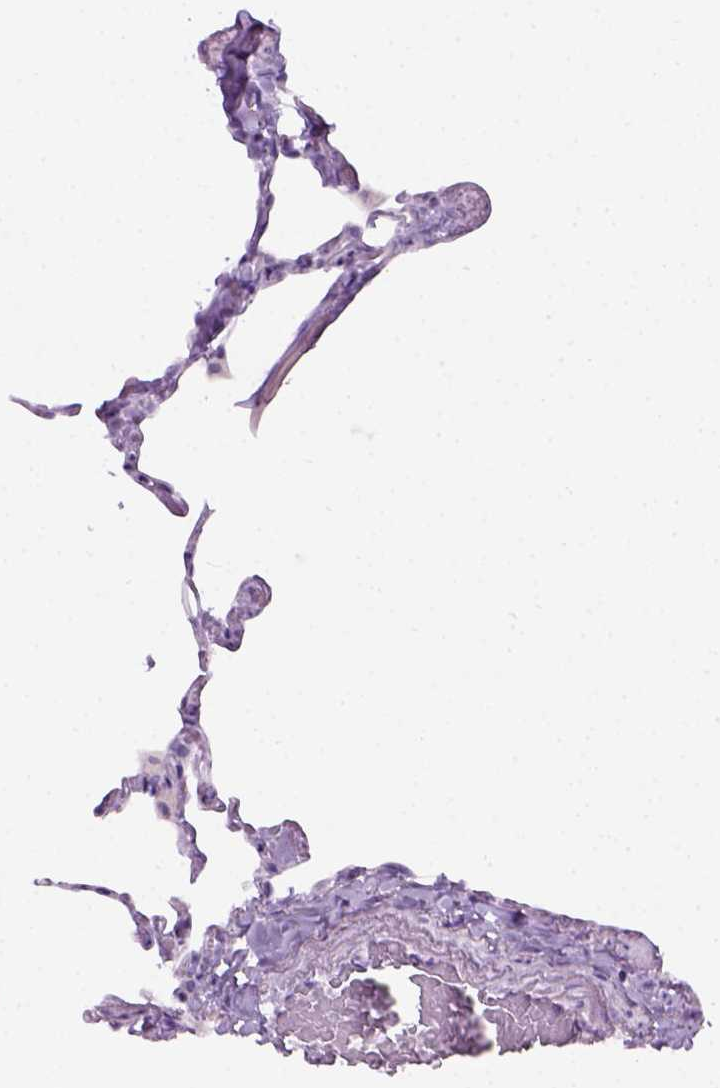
{"staining": {"intensity": "negative", "quantity": "none", "location": "none"}, "tissue": "lung", "cell_type": "Alveolar cells", "image_type": "normal", "snomed": [{"axis": "morphology", "description": "Normal tissue, NOS"}, {"axis": "topography", "description": "Lung"}], "caption": "An IHC micrograph of normal lung is shown. There is no staining in alveolar cells of lung. (Stains: DAB (3,3'-diaminobenzidine) immunohistochemistry (IHC) with hematoxylin counter stain, Microscopy: brightfield microscopy at high magnification).", "gene": "AXDND1", "patient": {"sex": "male", "age": 65}}